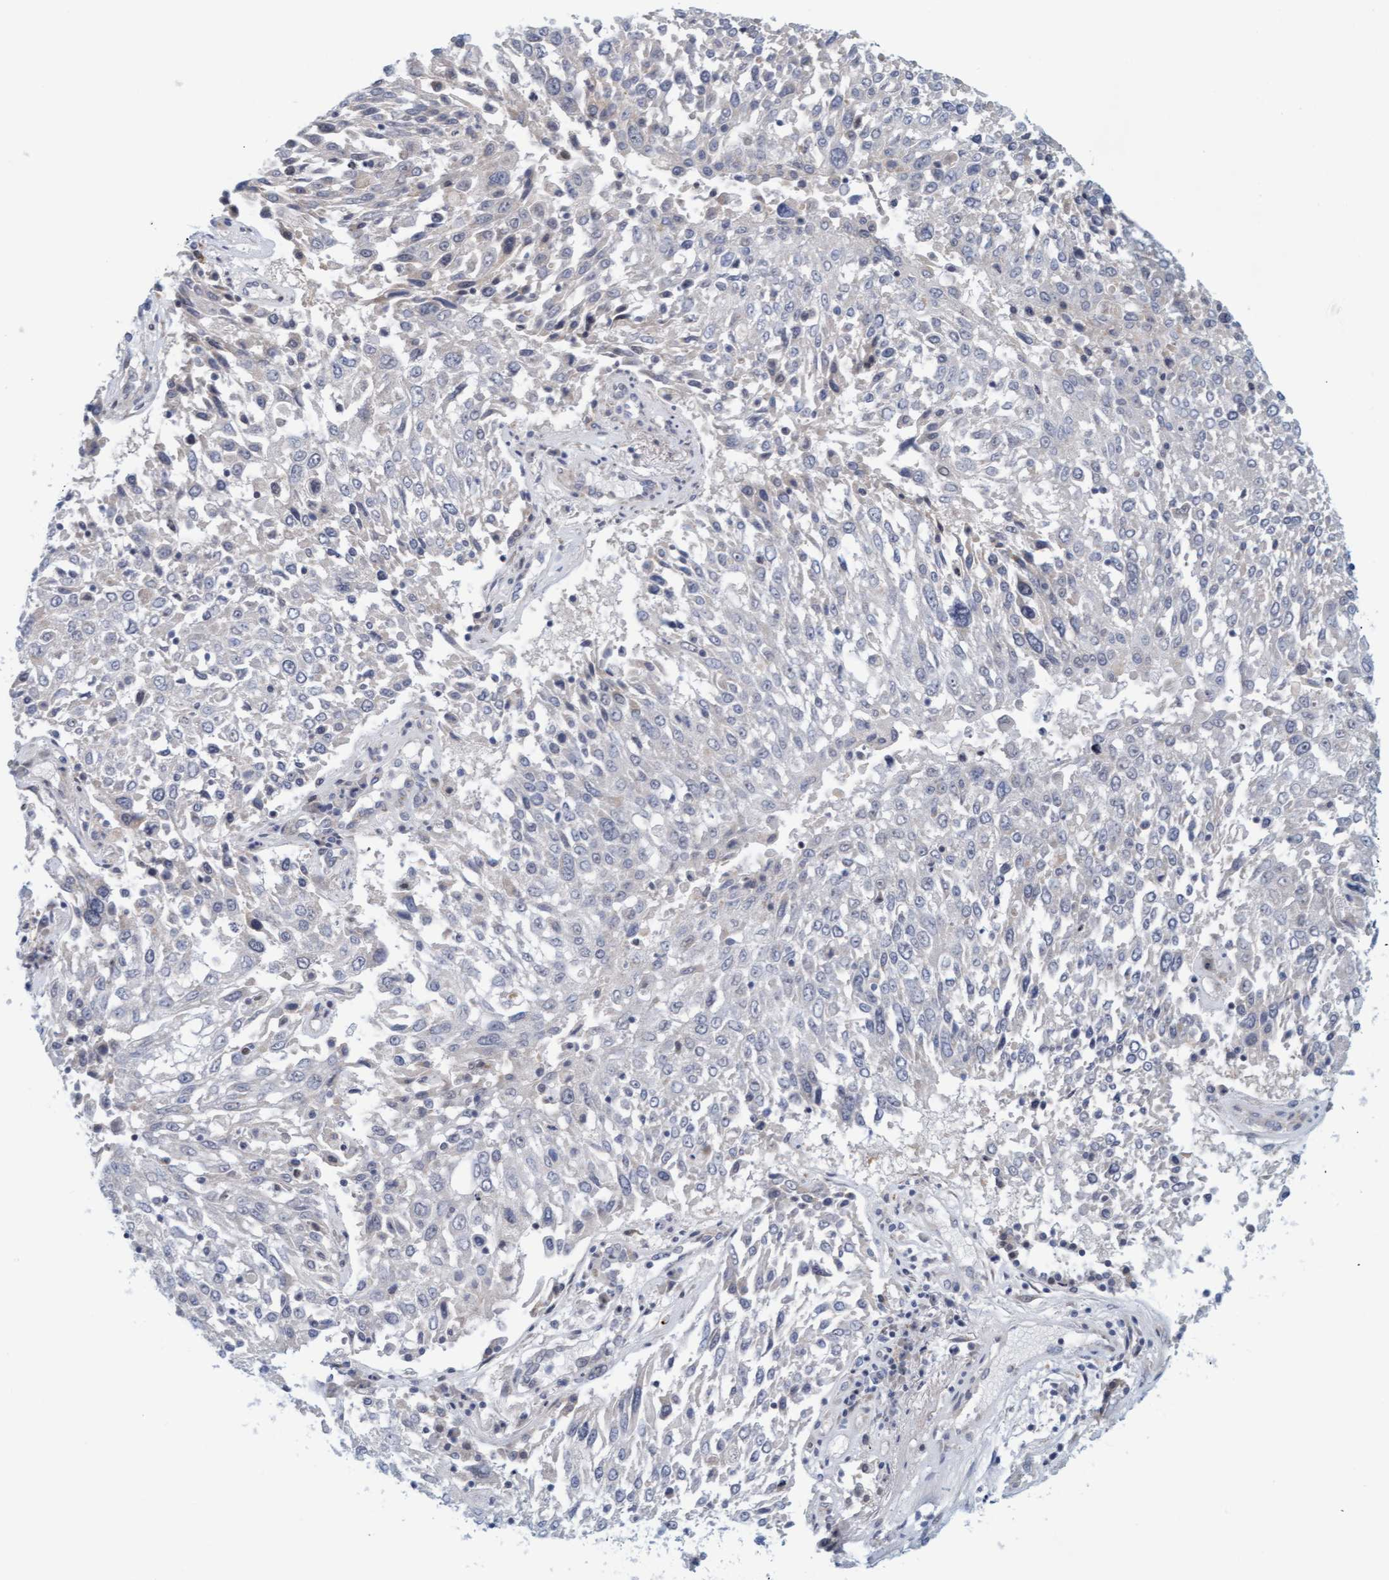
{"staining": {"intensity": "negative", "quantity": "none", "location": "none"}, "tissue": "lung cancer", "cell_type": "Tumor cells", "image_type": "cancer", "snomed": [{"axis": "morphology", "description": "Squamous cell carcinoma, NOS"}, {"axis": "topography", "description": "Lung"}], "caption": "Tumor cells are negative for protein expression in human lung cancer.", "gene": "ZC3H3", "patient": {"sex": "male", "age": 65}}